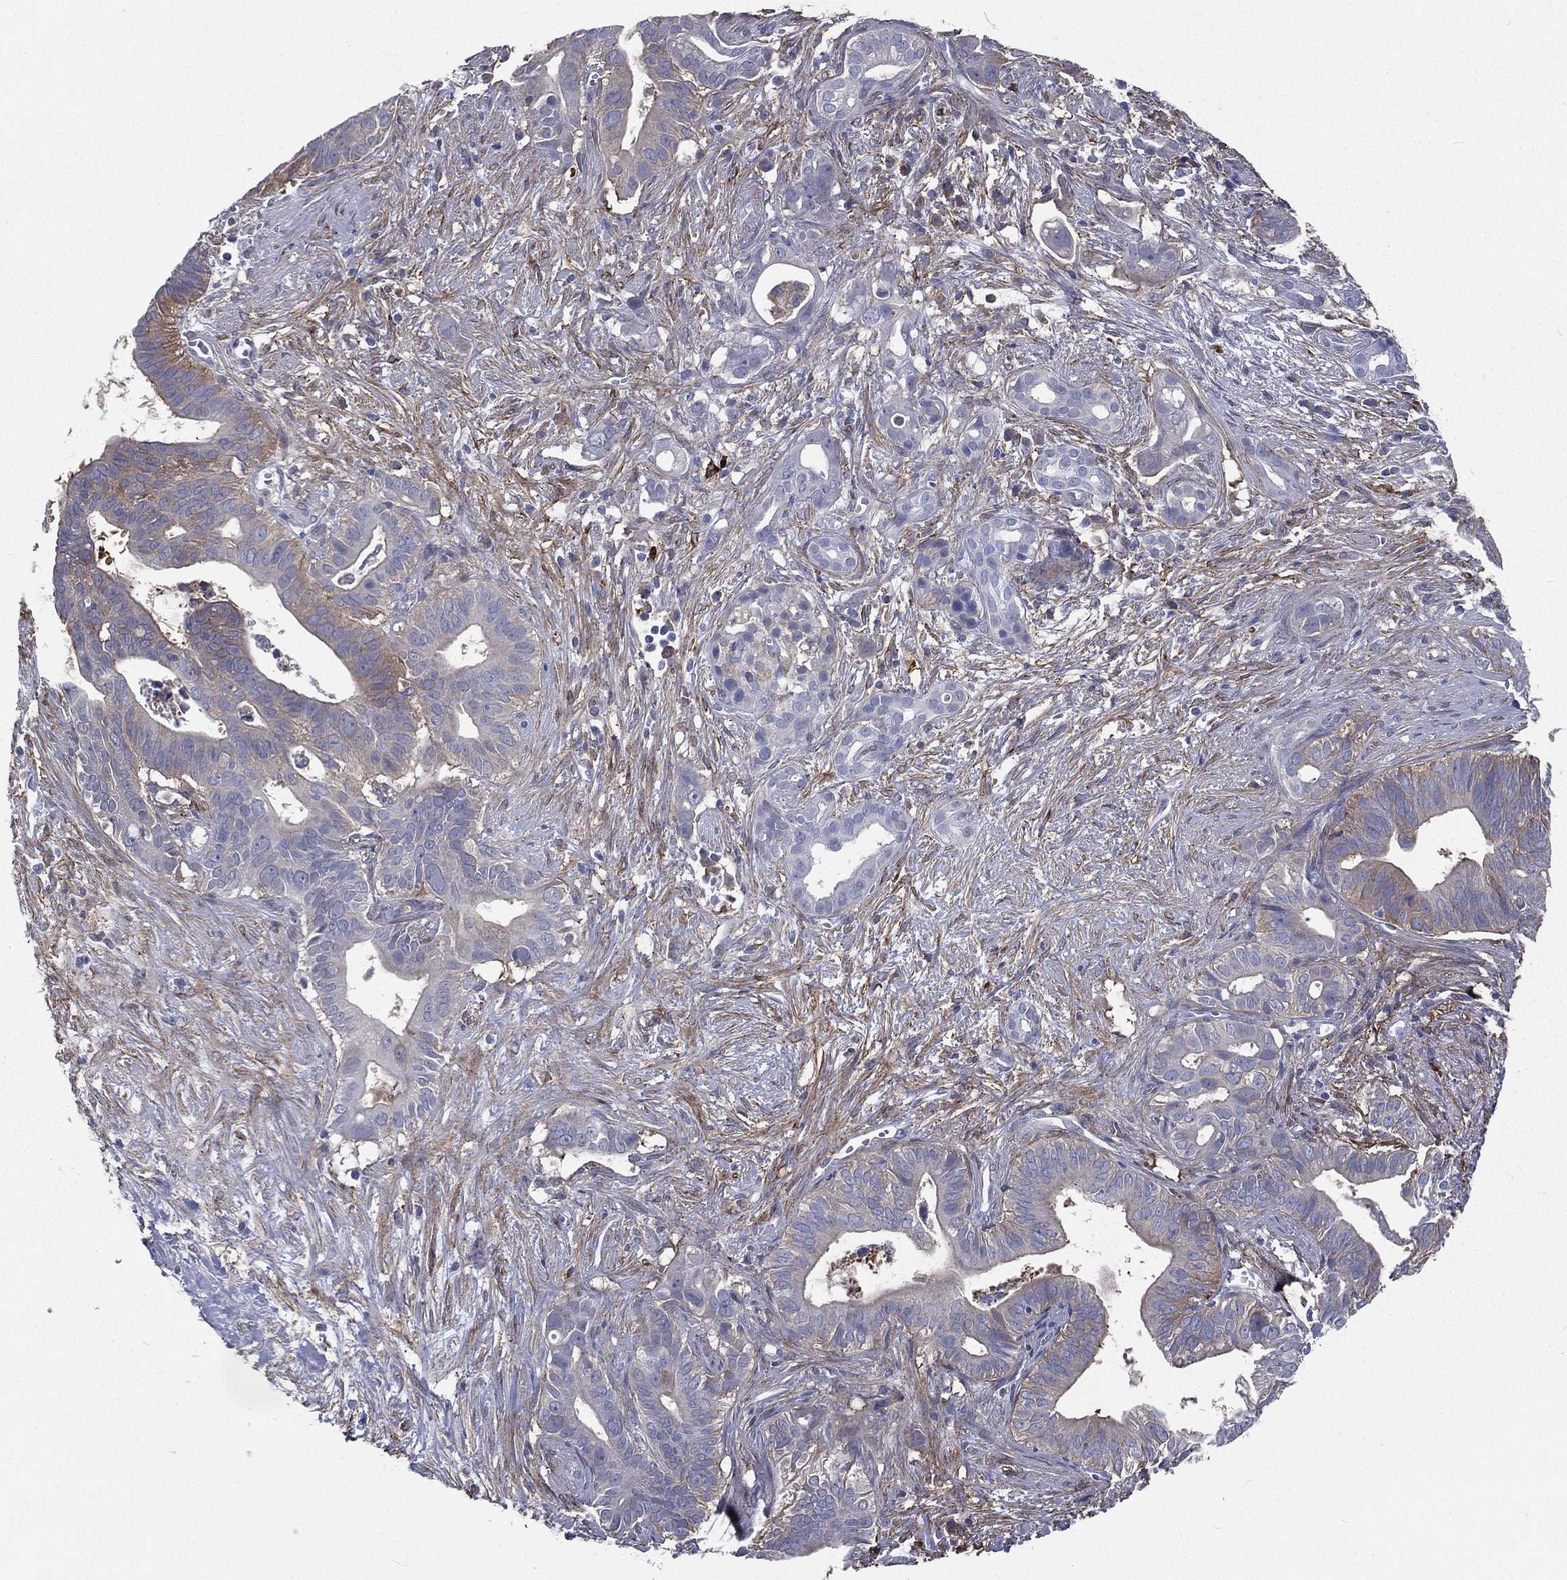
{"staining": {"intensity": "negative", "quantity": "none", "location": "none"}, "tissue": "pancreatic cancer", "cell_type": "Tumor cells", "image_type": "cancer", "snomed": [{"axis": "morphology", "description": "Adenocarcinoma, NOS"}, {"axis": "topography", "description": "Pancreas"}], "caption": "An immunohistochemistry photomicrograph of pancreatic cancer is shown. There is no staining in tumor cells of pancreatic cancer.", "gene": "BASP1", "patient": {"sex": "male", "age": 61}}